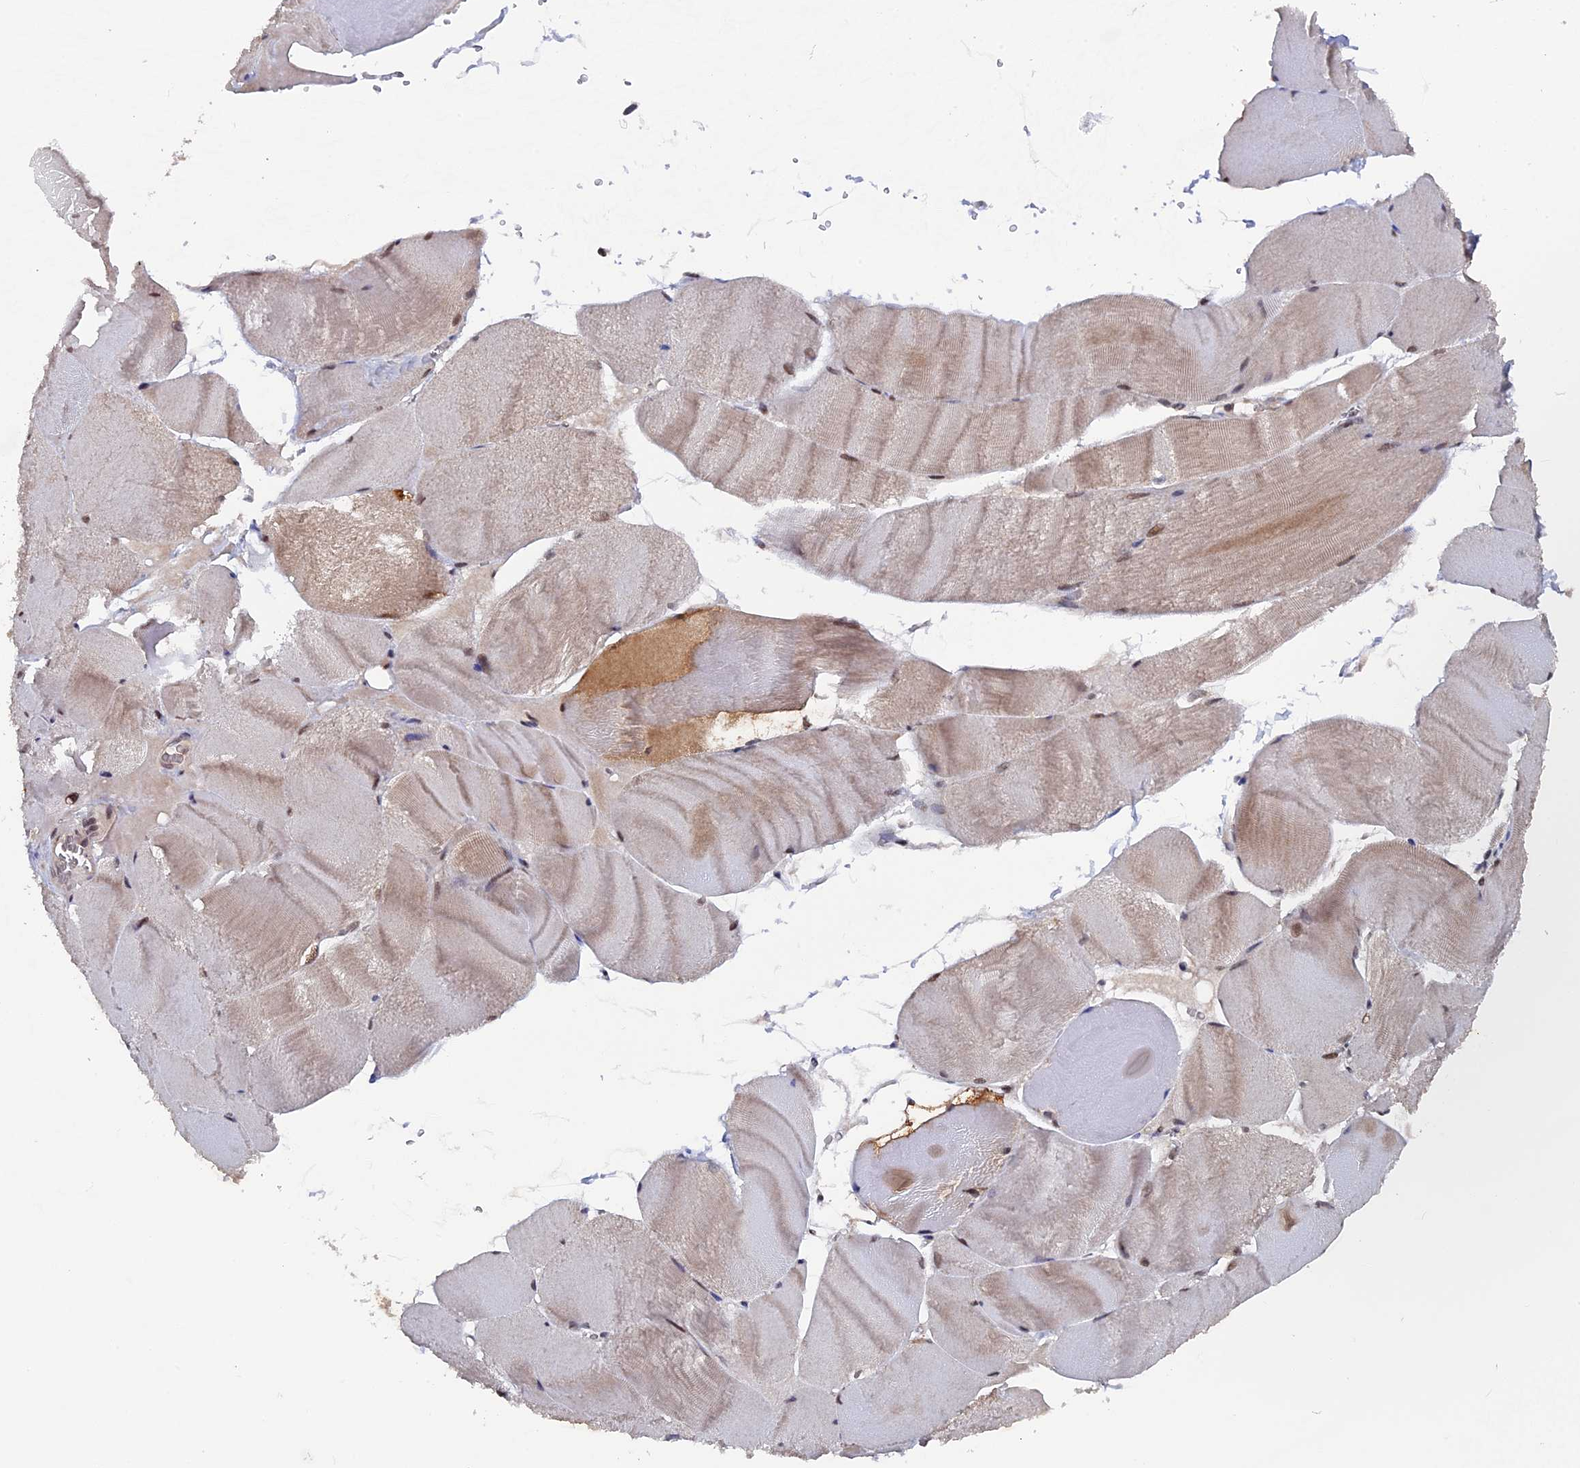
{"staining": {"intensity": "weak", "quantity": "25%-75%", "location": "cytoplasmic/membranous,nuclear"}, "tissue": "skeletal muscle", "cell_type": "Myocytes", "image_type": "normal", "snomed": [{"axis": "morphology", "description": "Normal tissue, NOS"}, {"axis": "morphology", "description": "Basal cell carcinoma"}, {"axis": "topography", "description": "Skeletal muscle"}], "caption": "Skeletal muscle stained with immunohistochemistry (IHC) shows weak cytoplasmic/membranous,nuclear expression in about 25%-75% of myocytes.", "gene": "TMC5", "patient": {"sex": "female", "age": 64}}